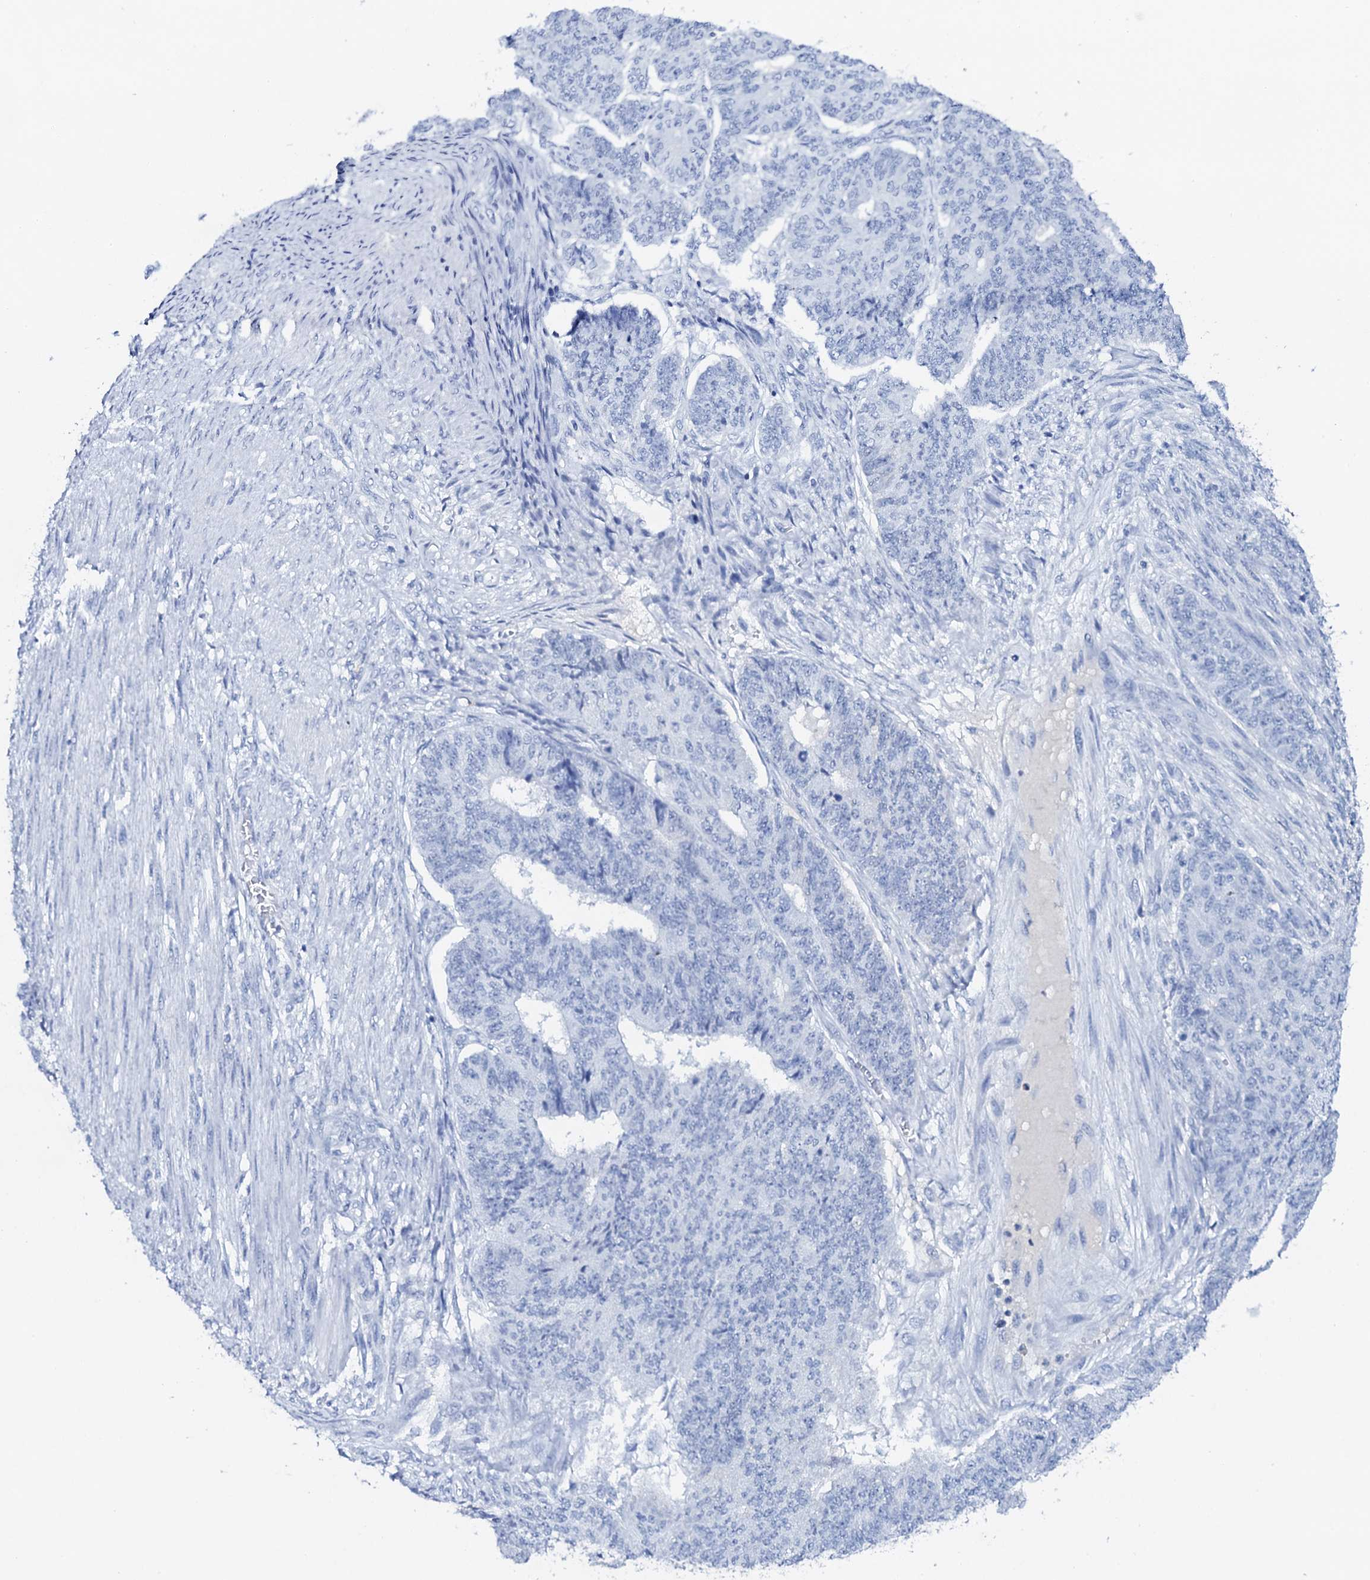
{"staining": {"intensity": "negative", "quantity": "none", "location": "none"}, "tissue": "endometrial cancer", "cell_type": "Tumor cells", "image_type": "cancer", "snomed": [{"axis": "morphology", "description": "Adenocarcinoma, NOS"}, {"axis": "topography", "description": "Endometrium"}], "caption": "IHC image of endometrial cancer (adenocarcinoma) stained for a protein (brown), which shows no expression in tumor cells.", "gene": "FBXL16", "patient": {"sex": "female", "age": 32}}